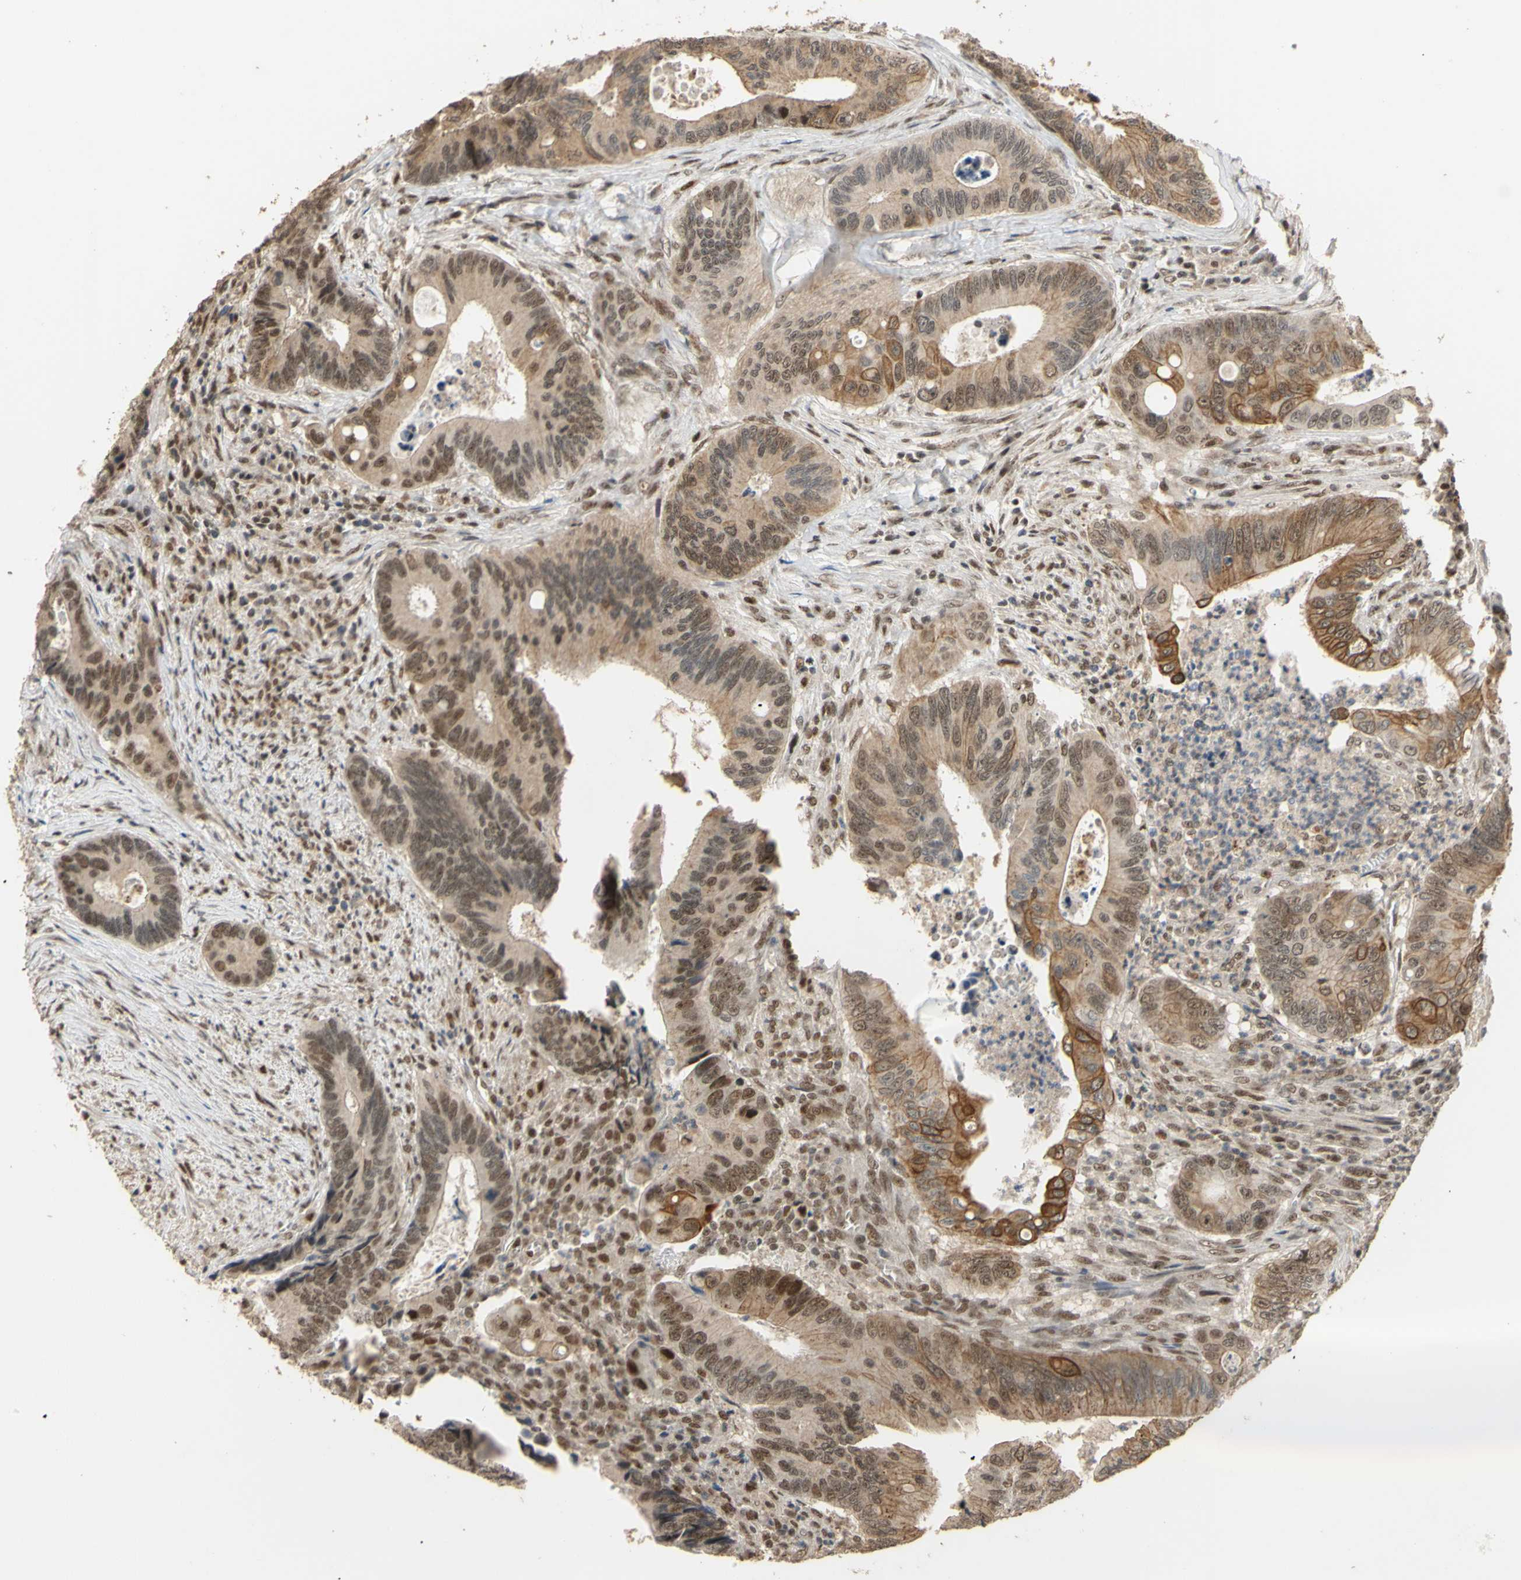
{"staining": {"intensity": "moderate", "quantity": ">75%", "location": "cytoplasmic/membranous,nuclear"}, "tissue": "colorectal cancer", "cell_type": "Tumor cells", "image_type": "cancer", "snomed": [{"axis": "morphology", "description": "Inflammation, NOS"}, {"axis": "morphology", "description": "Adenocarcinoma, NOS"}, {"axis": "topography", "description": "Colon"}], "caption": "The micrograph displays a brown stain indicating the presence of a protein in the cytoplasmic/membranous and nuclear of tumor cells in colorectal cancer (adenocarcinoma).", "gene": "GTF2E2", "patient": {"sex": "male", "age": 72}}